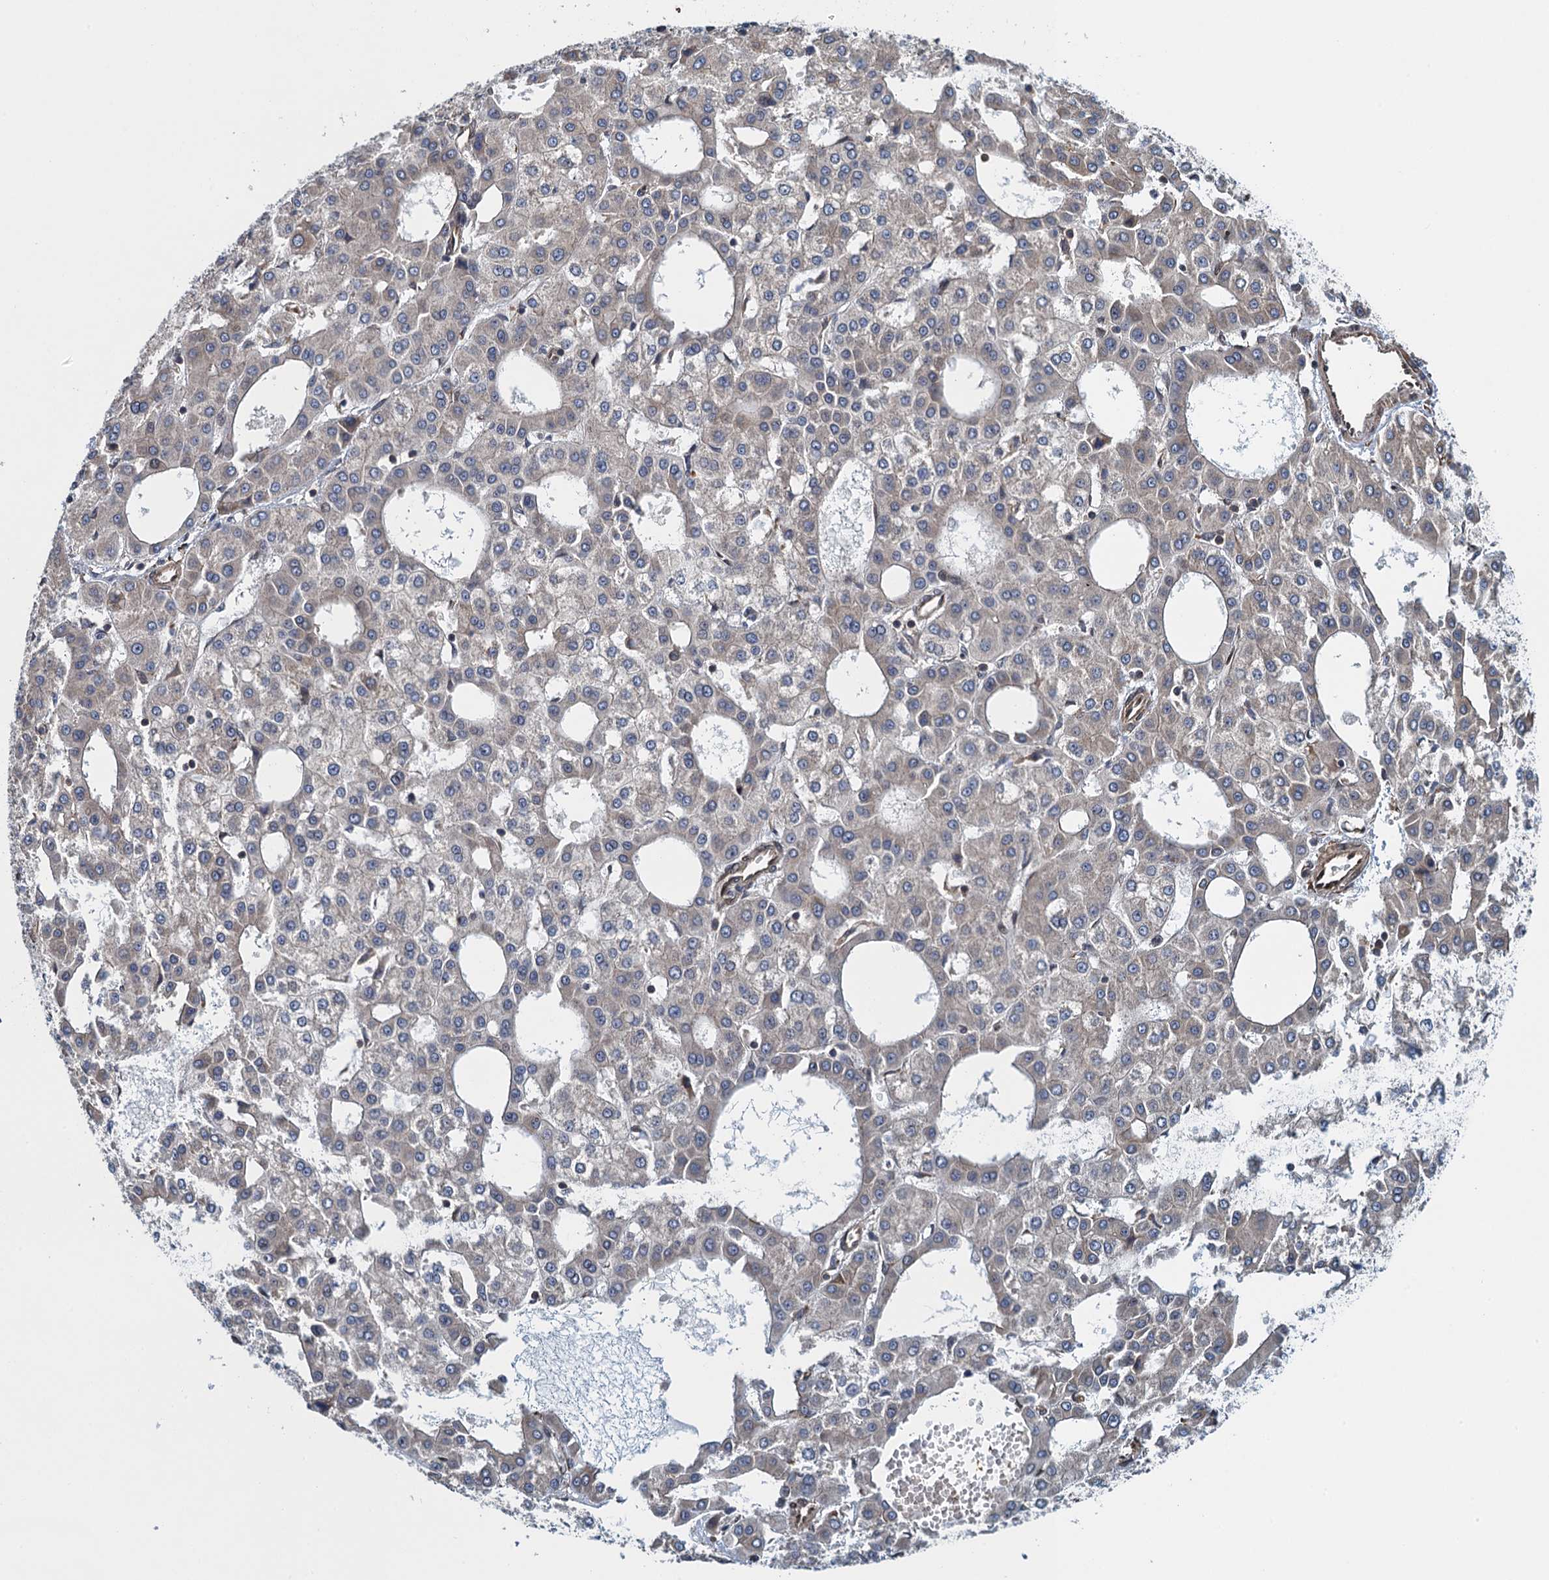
{"staining": {"intensity": "negative", "quantity": "none", "location": "none"}, "tissue": "liver cancer", "cell_type": "Tumor cells", "image_type": "cancer", "snomed": [{"axis": "morphology", "description": "Carcinoma, Hepatocellular, NOS"}, {"axis": "topography", "description": "Liver"}], "caption": "Immunohistochemical staining of human liver cancer displays no significant expression in tumor cells.", "gene": "MDM1", "patient": {"sex": "male", "age": 47}}